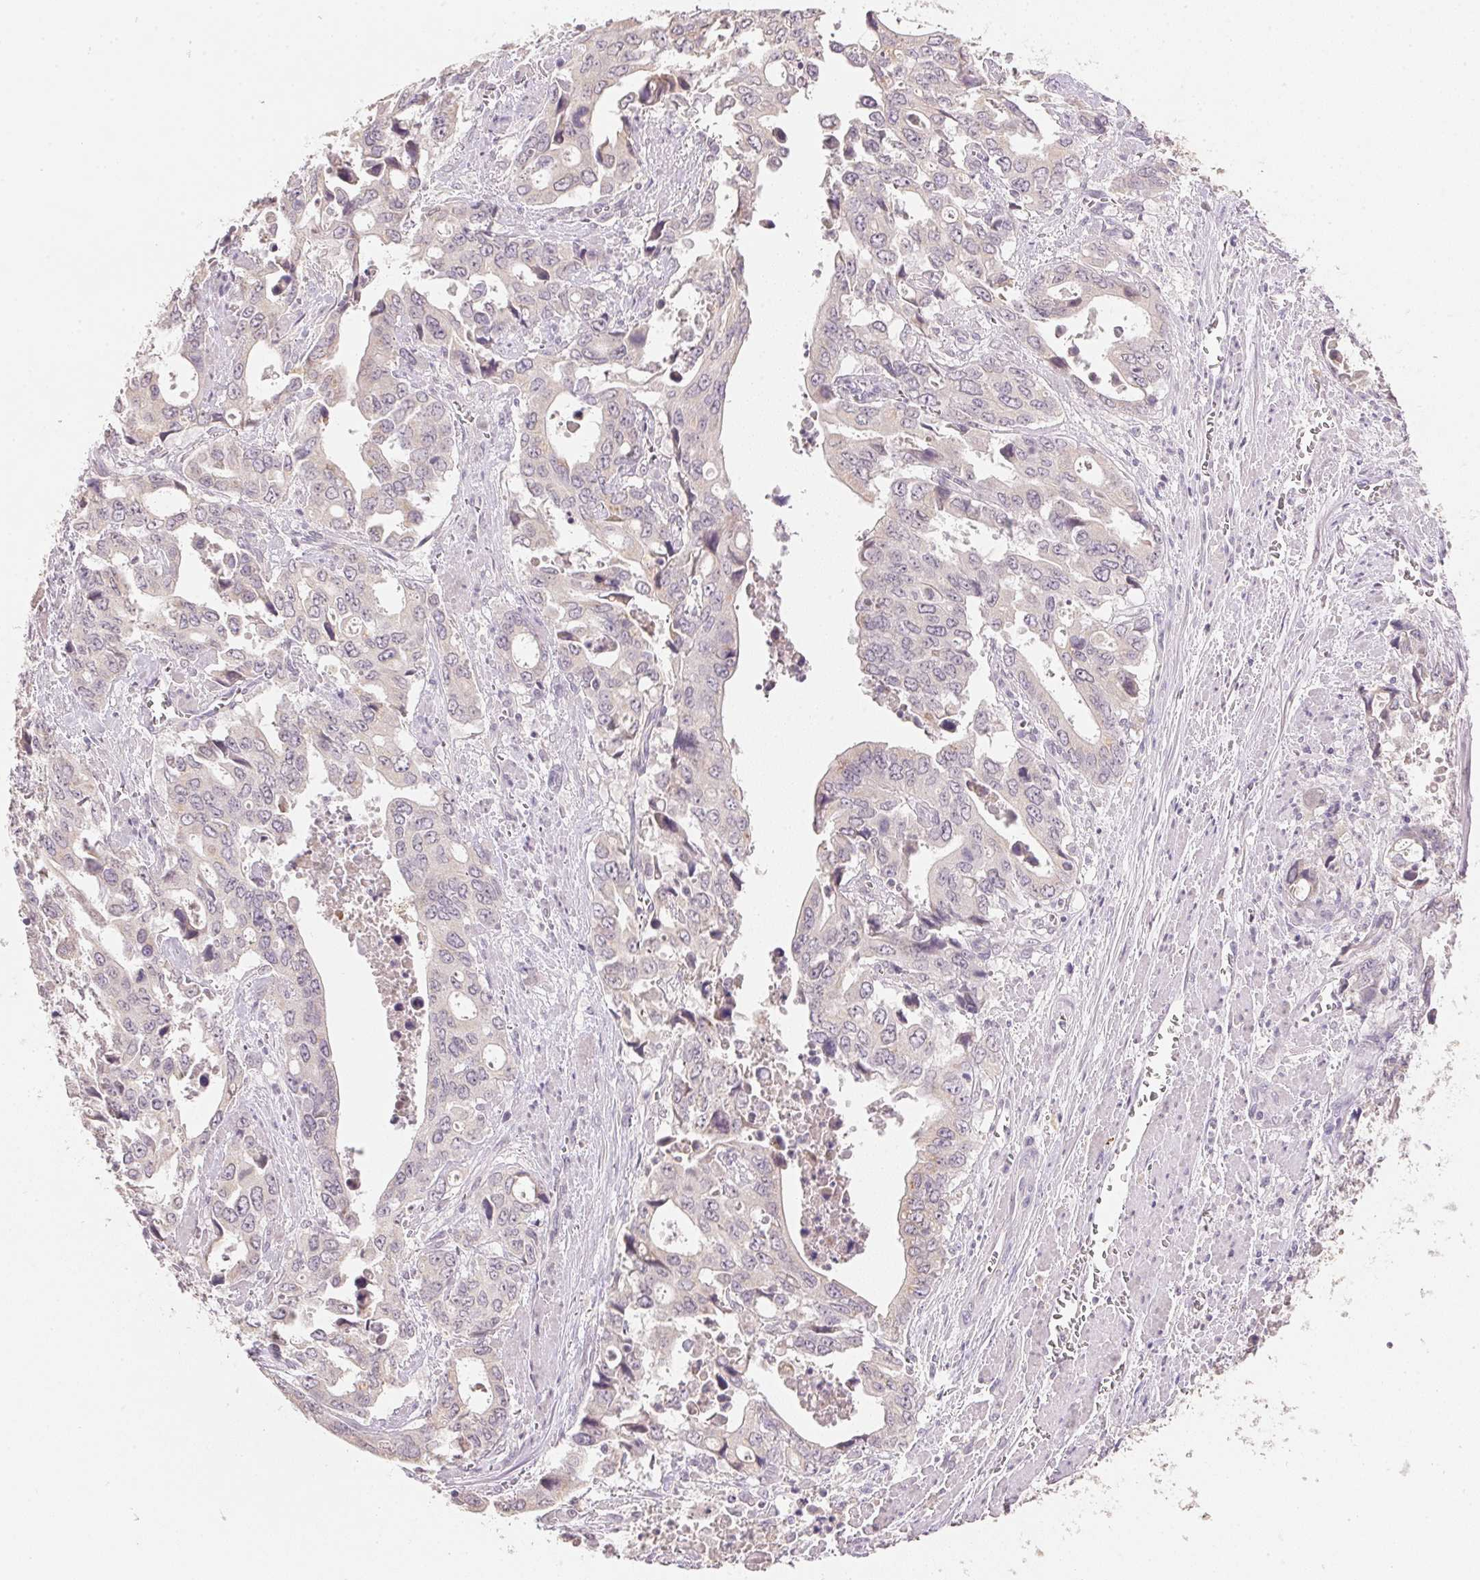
{"staining": {"intensity": "negative", "quantity": "none", "location": "none"}, "tissue": "stomach cancer", "cell_type": "Tumor cells", "image_type": "cancer", "snomed": [{"axis": "morphology", "description": "Adenocarcinoma, NOS"}, {"axis": "topography", "description": "Stomach, upper"}], "caption": "Tumor cells show no significant protein expression in stomach adenocarcinoma. (DAB immunohistochemistry, high magnification).", "gene": "DHCR24", "patient": {"sex": "male", "age": 74}}